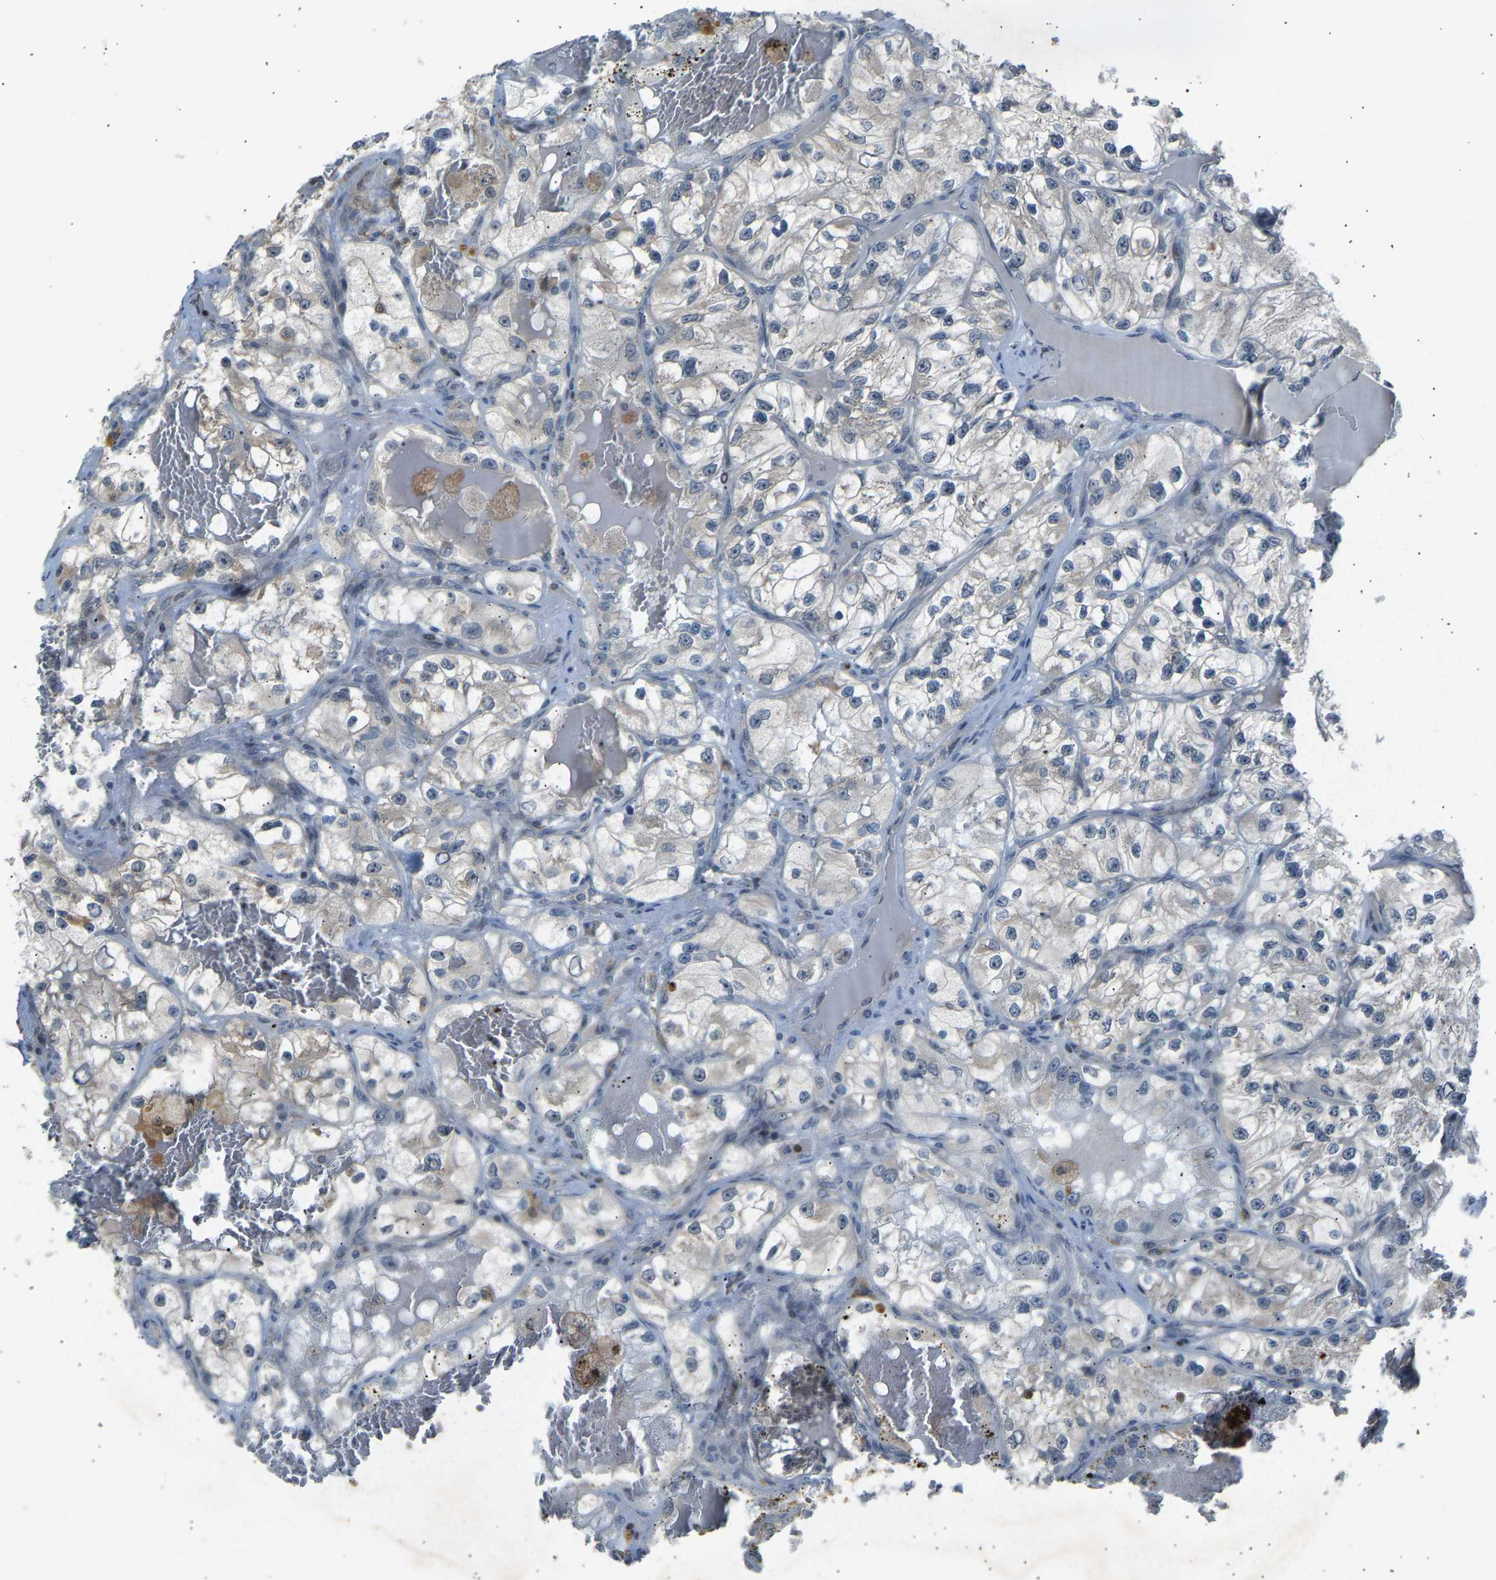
{"staining": {"intensity": "negative", "quantity": "none", "location": "none"}, "tissue": "renal cancer", "cell_type": "Tumor cells", "image_type": "cancer", "snomed": [{"axis": "morphology", "description": "Adenocarcinoma, NOS"}, {"axis": "topography", "description": "Kidney"}], "caption": "IHC micrograph of adenocarcinoma (renal) stained for a protein (brown), which exhibits no staining in tumor cells.", "gene": "SLIRP", "patient": {"sex": "female", "age": 57}}